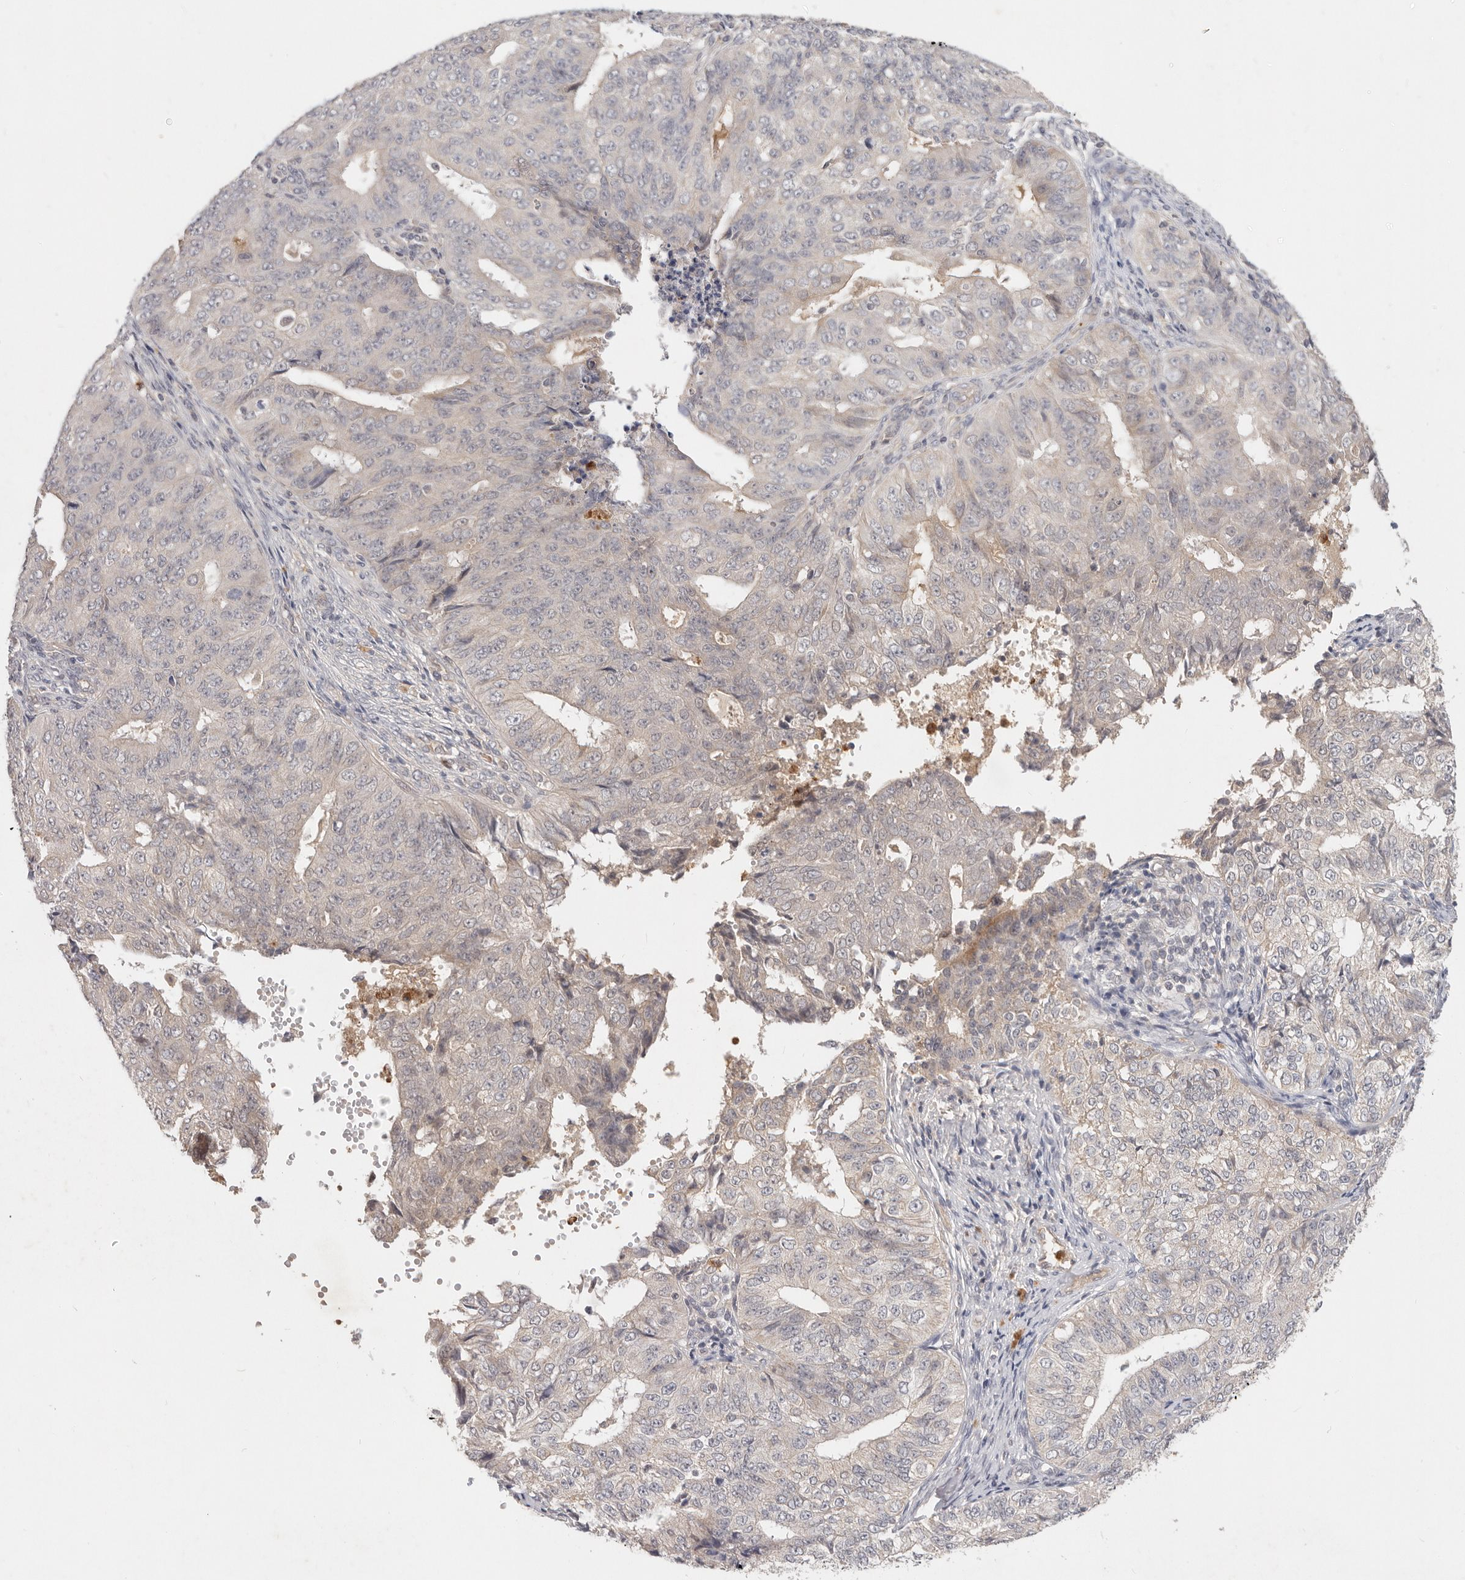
{"staining": {"intensity": "weak", "quantity": "<25%", "location": "cytoplasmic/membranous"}, "tissue": "endometrial cancer", "cell_type": "Tumor cells", "image_type": "cancer", "snomed": [{"axis": "morphology", "description": "Adenocarcinoma, NOS"}, {"axis": "topography", "description": "Endometrium"}], "caption": "IHC micrograph of endometrial adenocarcinoma stained for a protein (brown), which displays no staining in tumor cells. The staining was performed using DAB to visualize the protein expression in brown, while the nuclei were stained in blue with hematoxylin (Magnification: 20x).", "gene": "USP49", "patient": {"sex": "female", "age": 32}}